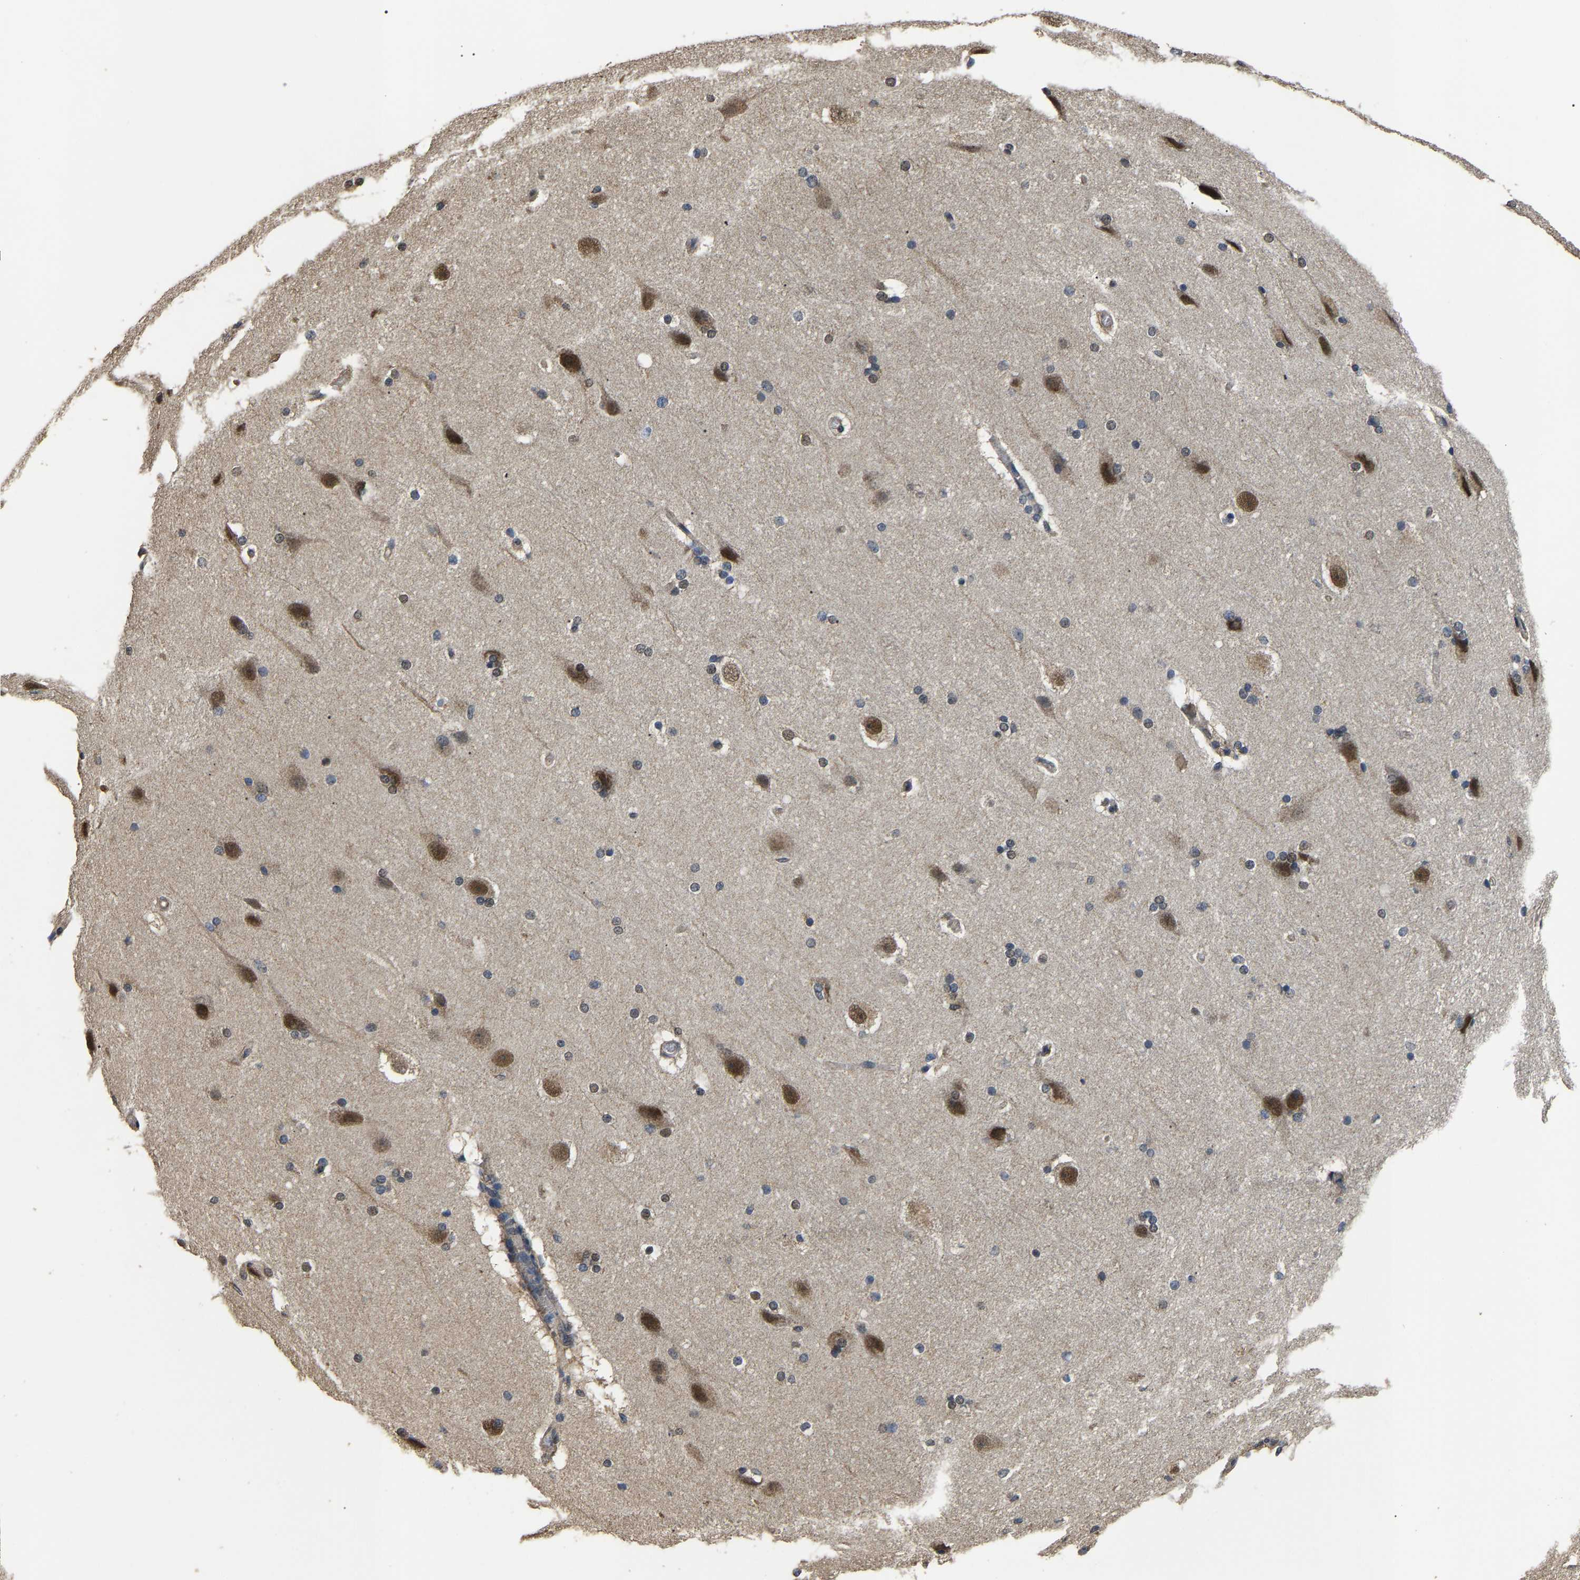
{"staining": {"intensity": "weak", "quantity": ">75%", "location": "cytoplasmic/membranous"}, "tissue": "cerebral cortex", "cell_type": "Endothelial cells", "image_type": "normal", "snomed": [{"axis": "morphology", "description": "Normal tissue, NOS"}, {"axis": "topography", "description": "Cerebral cortex"}, {"axis": "topography", "description": "Hippocampus"}], "caption": "Cerebral cortex stained with immunohistochemistry exhibits weak cytoplasmic/membranous staining in about >75% of endothelial cells.", "gene": "PSMD8", "patient": {"sex": "female", "age": 19}}